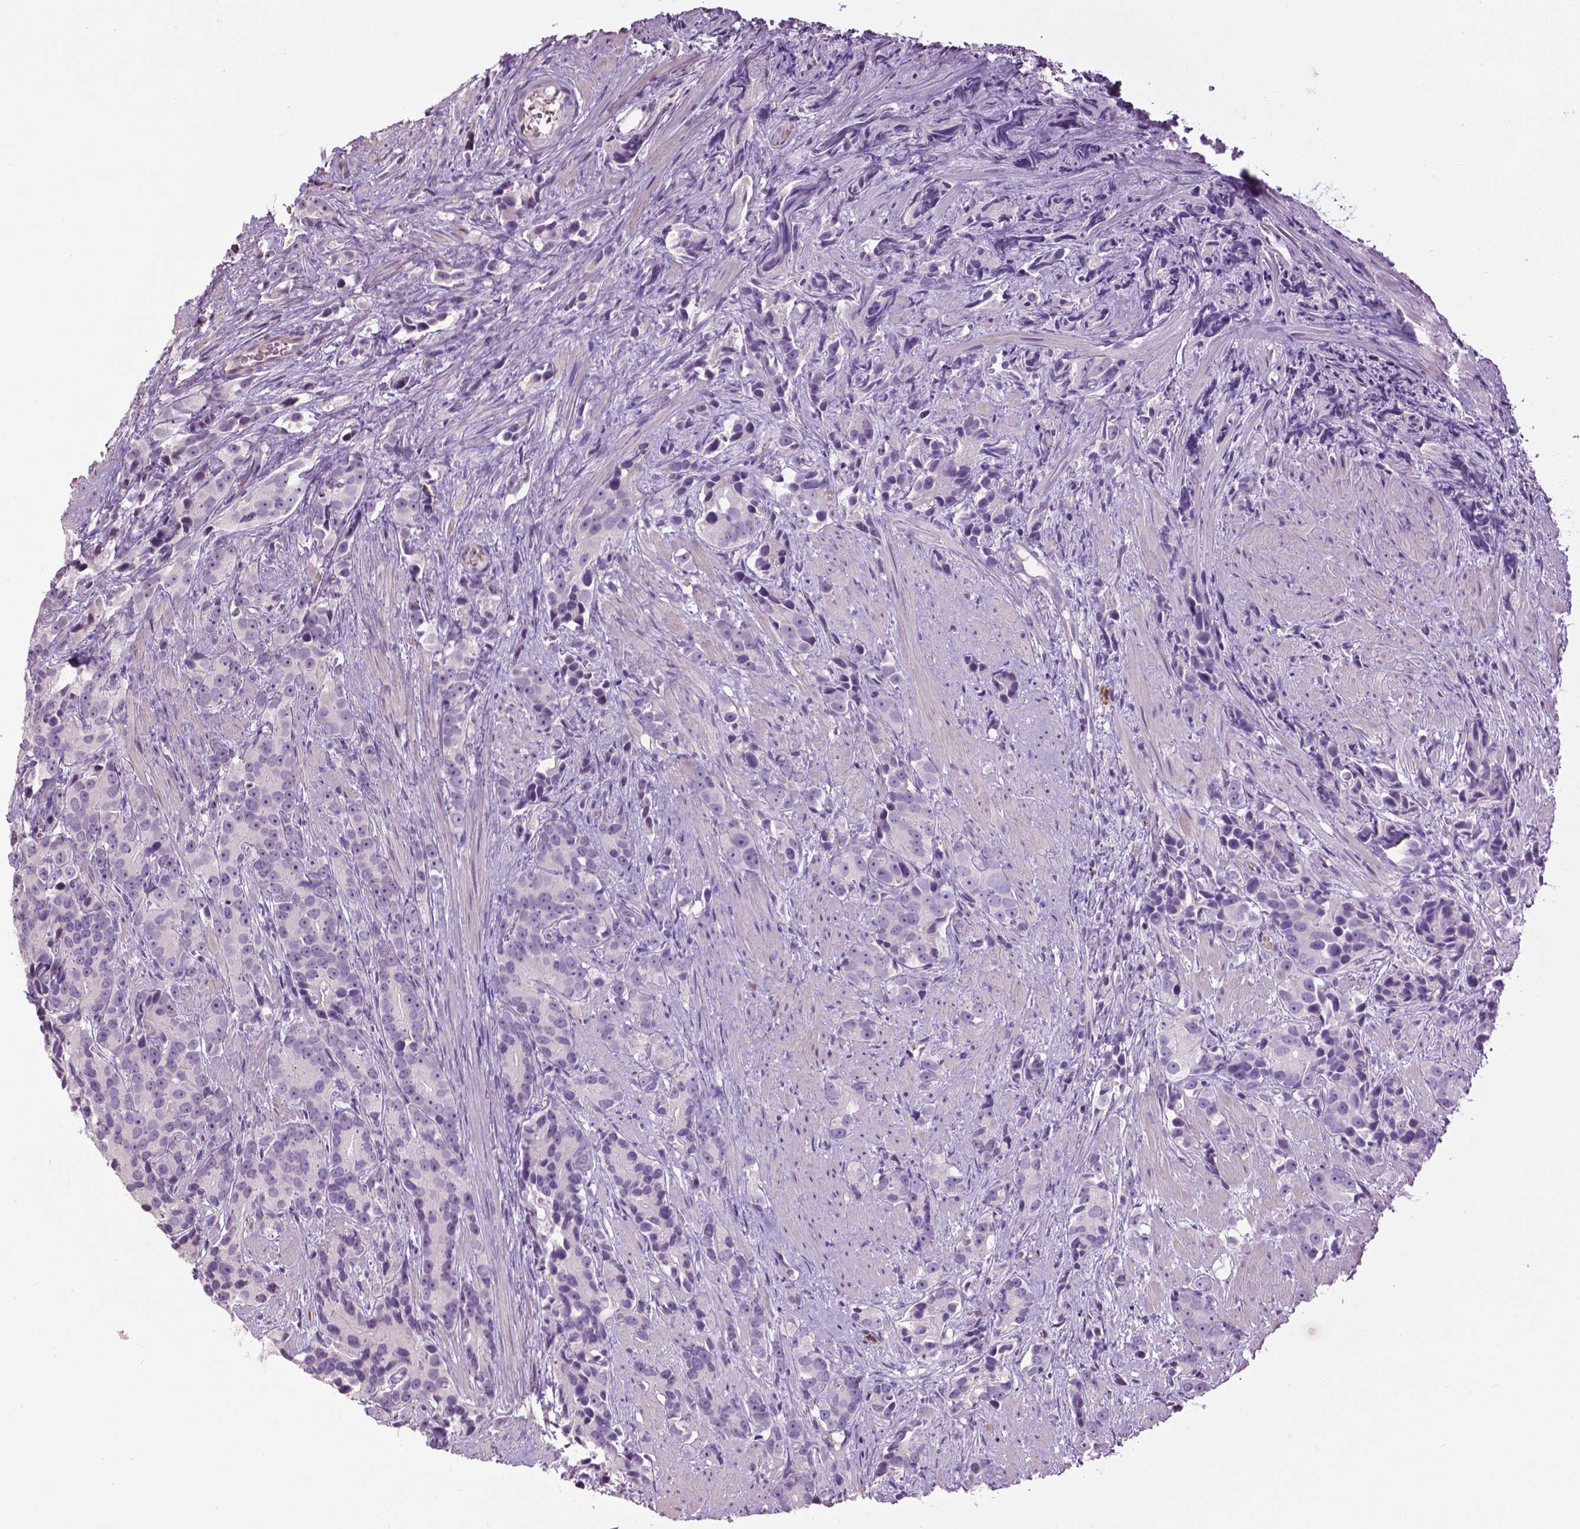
{"staining": {"intensity": "negative", "quantity": "none", "location": "none"}, "tissue": "prostate cancer", "cell_type": "Tumor cells", "image_type": "cancer", "snomed": [{"axis": "morphology", "description": "Adenocarcinoma, High grade"}, {"axis": "topography", "description": "Prostate"}], "caption": "A high-resolution image shows immunohistochemistry staining of high-grade adenocarcinoma (prostate), which reveals no significant expression in tumor cells.", "gene": "NTNG2", "patient": {"sex": "male", "age": 90}}